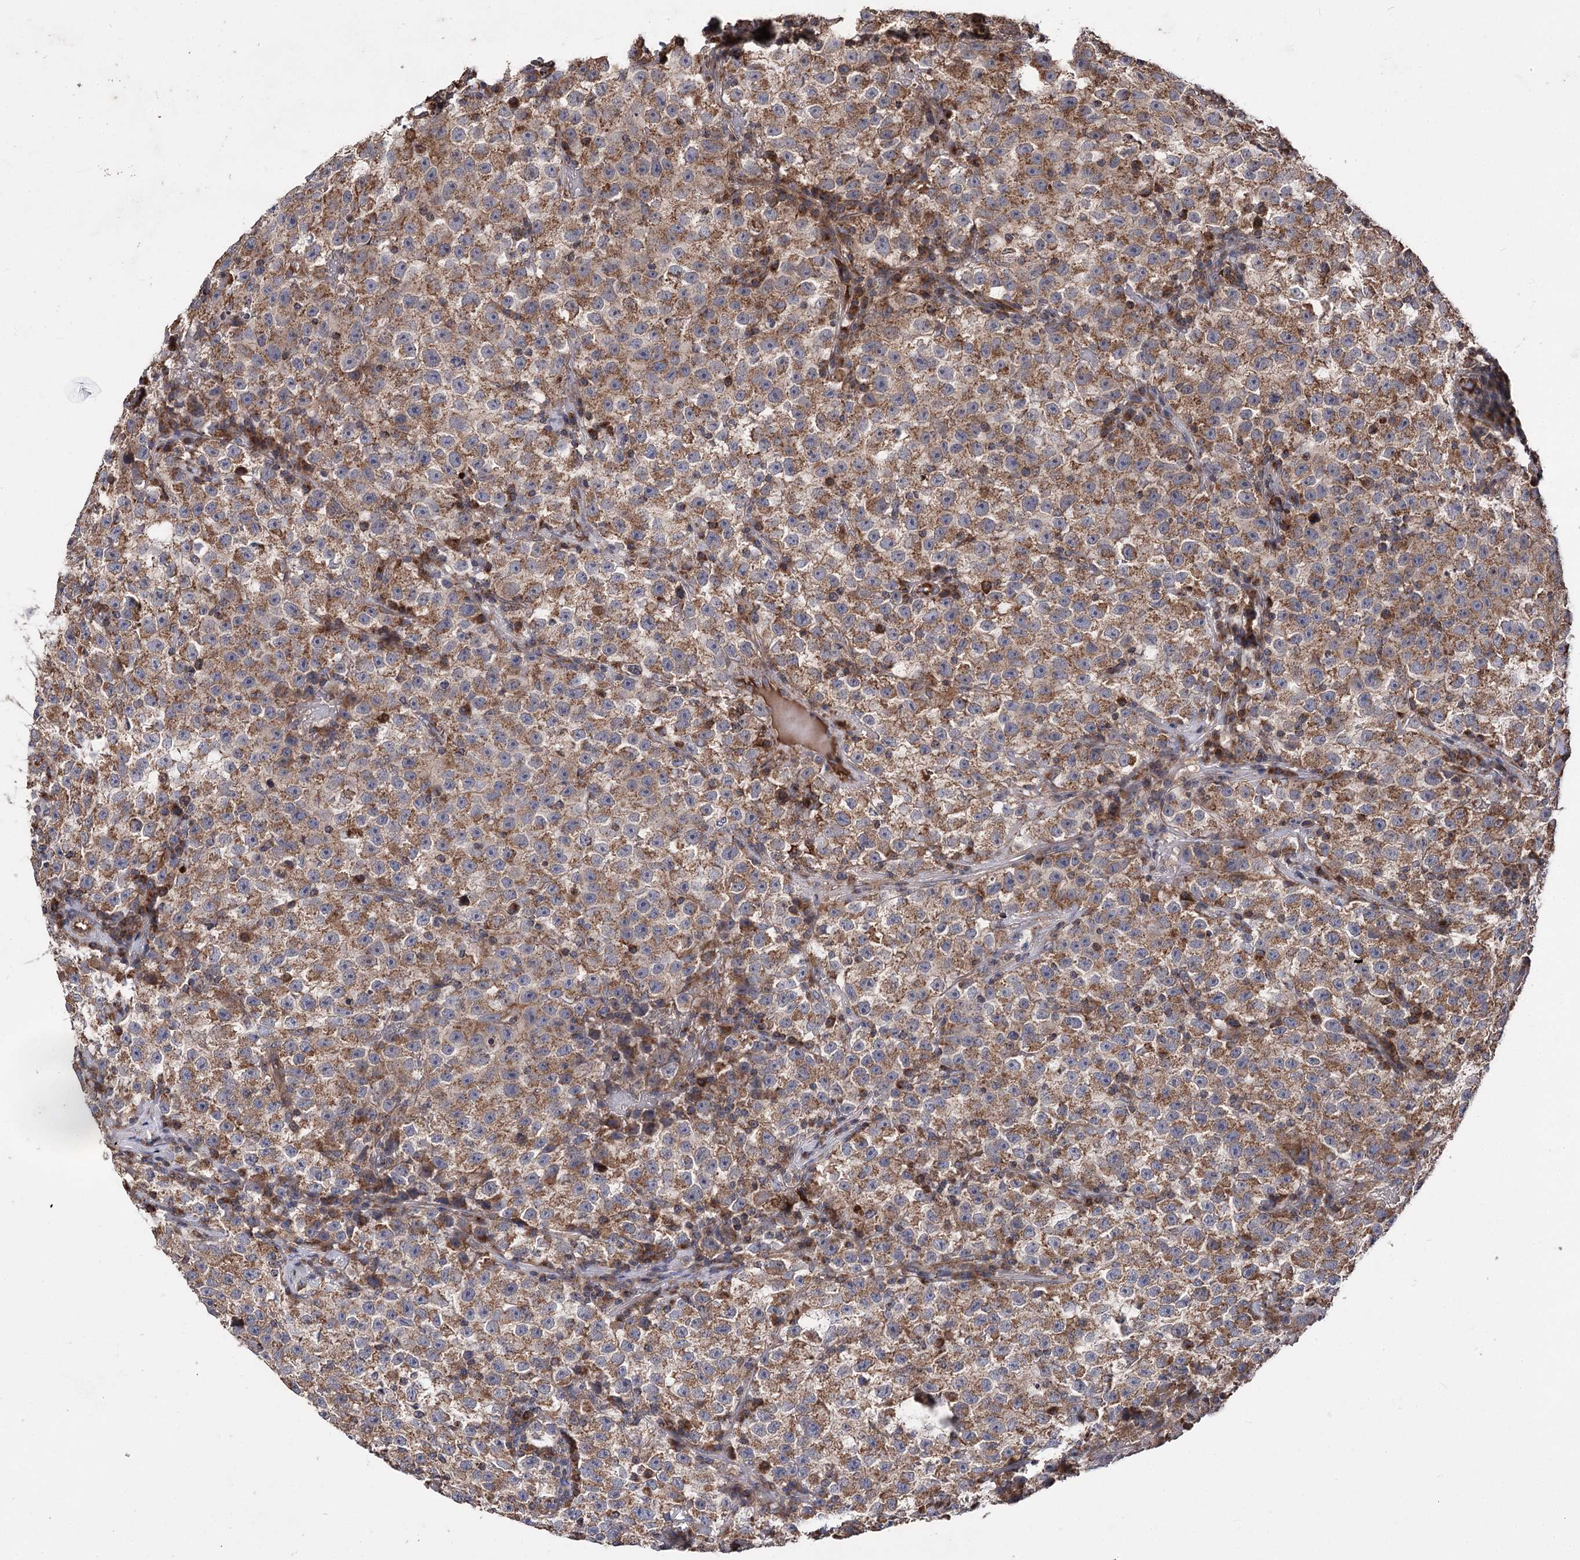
{"staining": {"intensity": "strong", "quantity": ">75%", "location": "cytoplasmic/membranous"}, "tissue": "testis cancer", "cell_type": "Tumor cells", "image_type": "cancer", "snomed": [{"axis": "morphology", "description": "Seminoma, NOS"}, {"axis": "topography", "description": "Testis"}], "caption": "Seminoma (testis) stained with a protein marker reveals strong staining in tumor cells.", "gene": "RASSF3", "patient": {"sex": "male", "age": 22}}